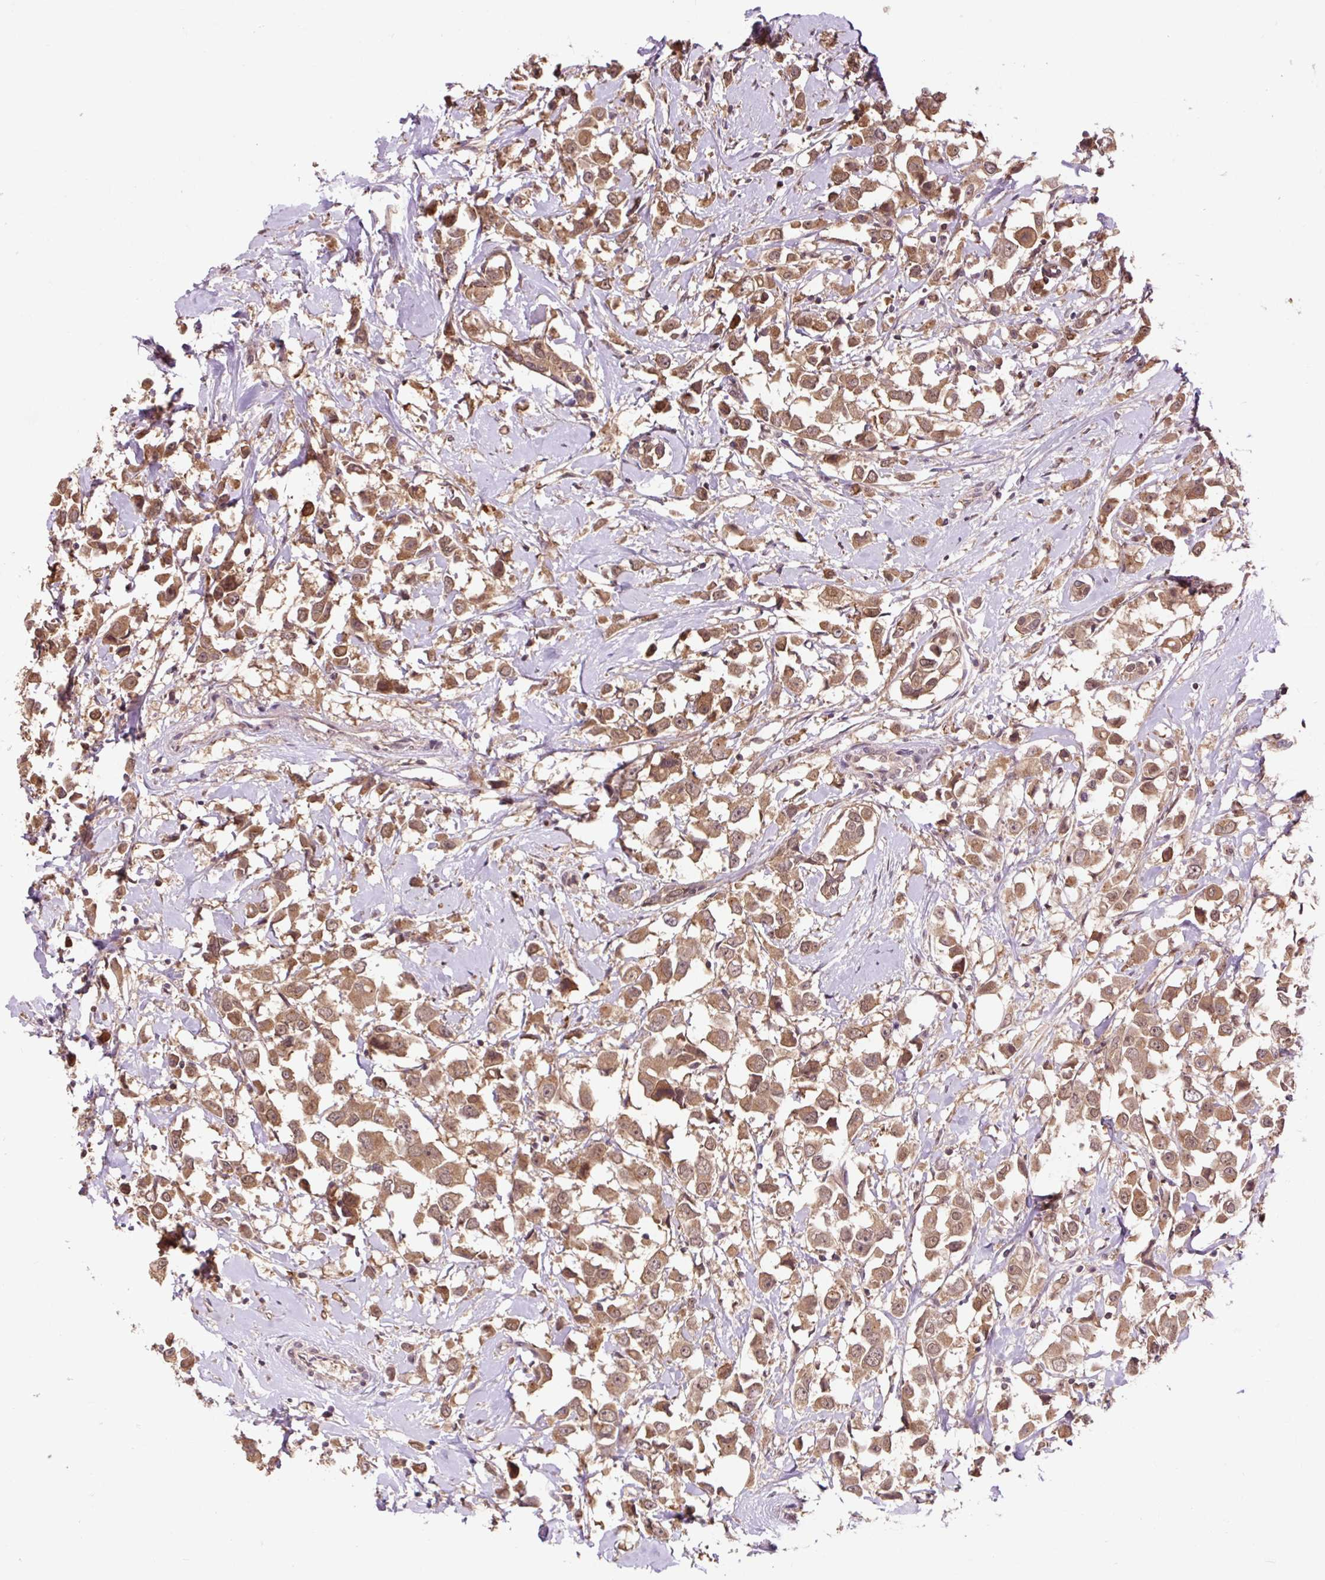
{"staining": {"intensity": "moderate", "quantity": ">75%", "location": "cytoplasmic/membranous"}, "tissue": "breast cancer", "cell_type": "Tumor cells", "image_type": "cancer", "snomed": [{"axis": "morphology", "description": "Duct carcinoma"}, {"axis": "topography", "description": "Breast"}], "caption": "Human breast intraductal carcinoma stained with a protein marker shows moderate staining in tumor cells.", "gene": "MMS19", "patient": {"sex": "female", "age": 61}}